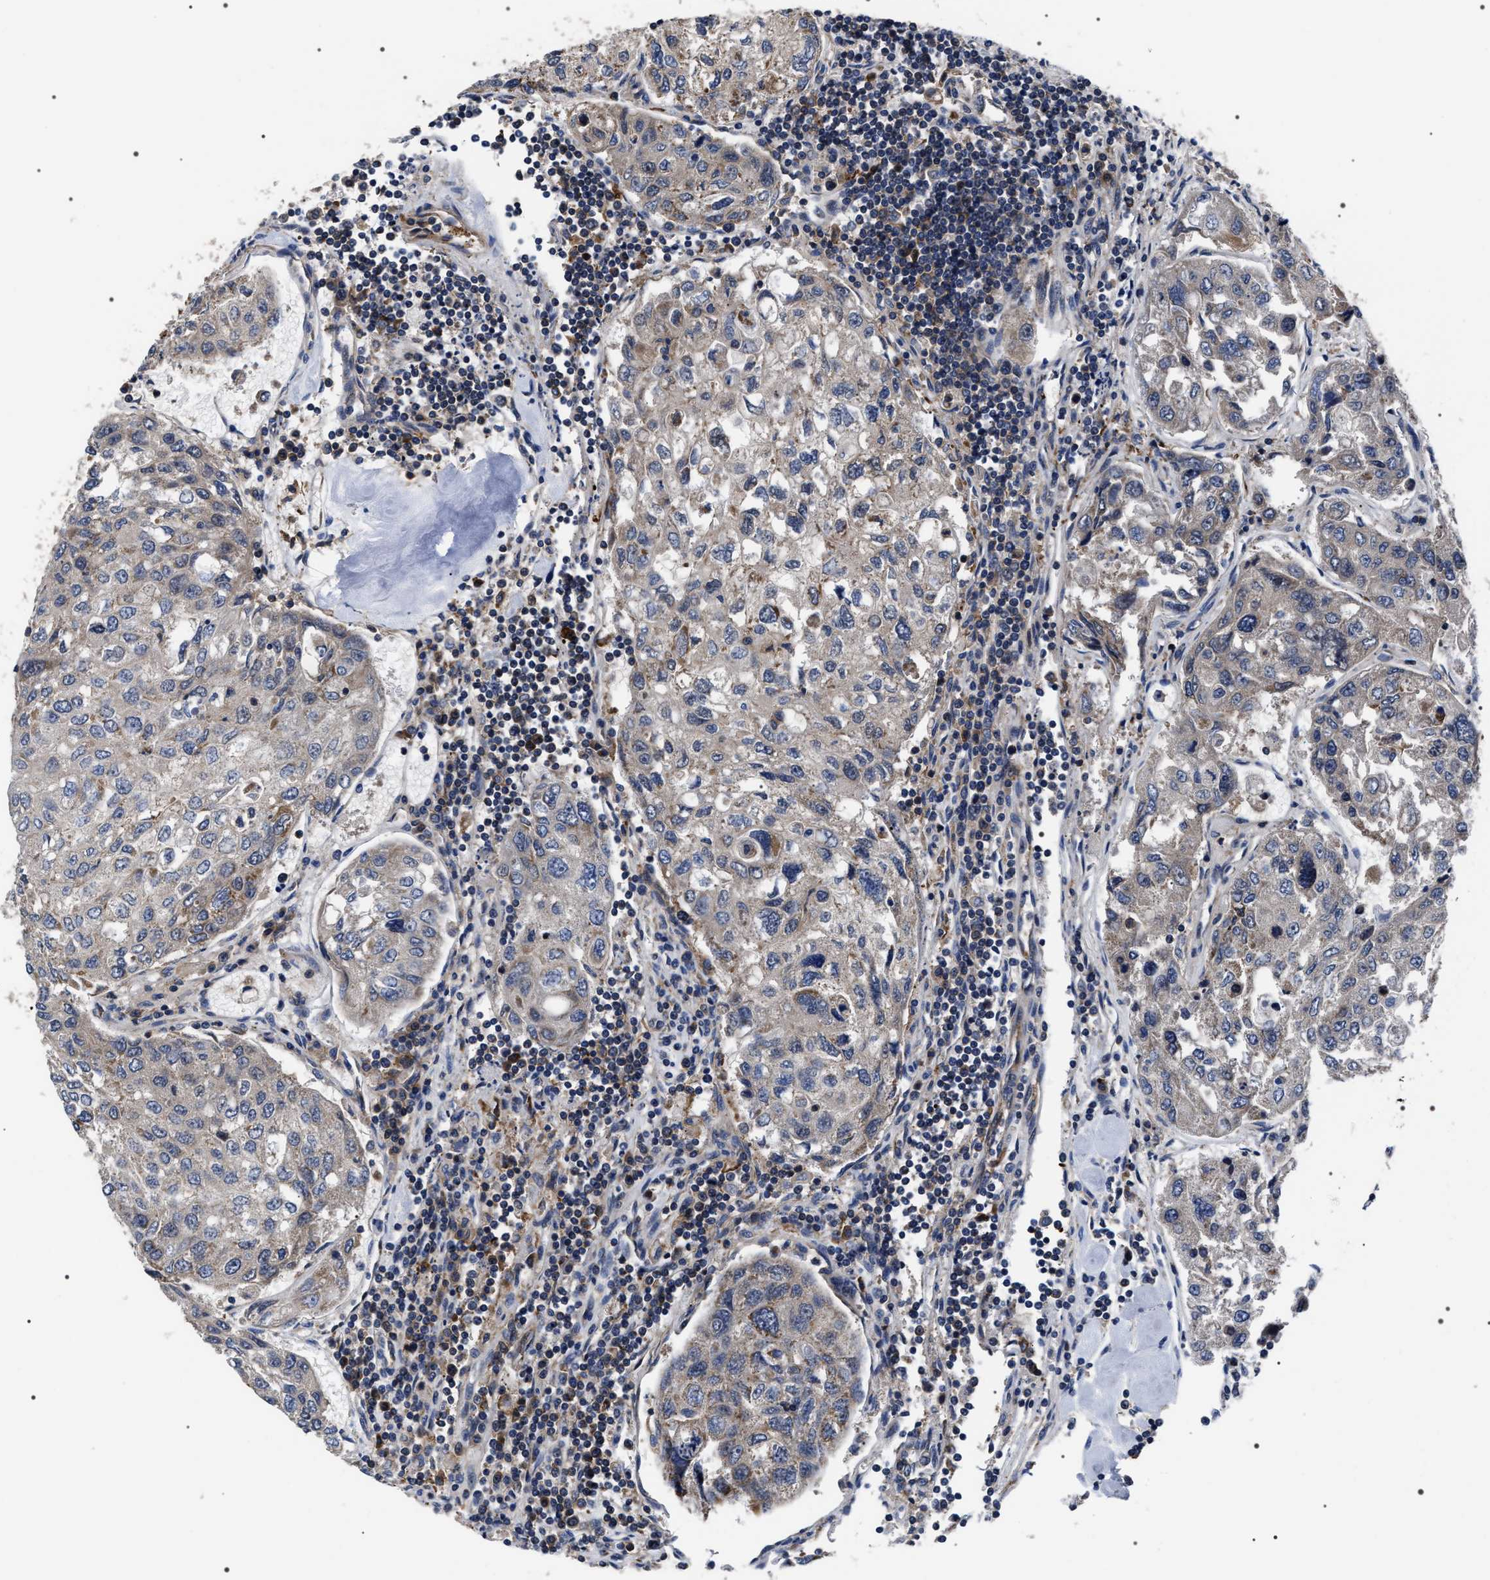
{"staining": {"intensity": "weak", "quantity": "<25%", "location": "cytoplasmic/membranous"}, "tissue": "urothelial cancer", "cell_type": "Tumor cells", "image_type": "cancer", "snomed": [{"axis": "morphology", "description": "Urothelial carcinoma, High grade"}, {"axis": "topography", "description": "Lymph node"}, {"axis": "topography", "description": "Urinary bladder"}], "caption": "Immunohistochemical staining of human high-grade urothelial carcinoma displays no significant positivity in tumor cells. Brightfield microscopy of IHC stained with DAB (brown) and hematoxylin (blue), captured at high magnification.", "gene": "MIS18A", "patient": {"sex": "male", "age": 51}}